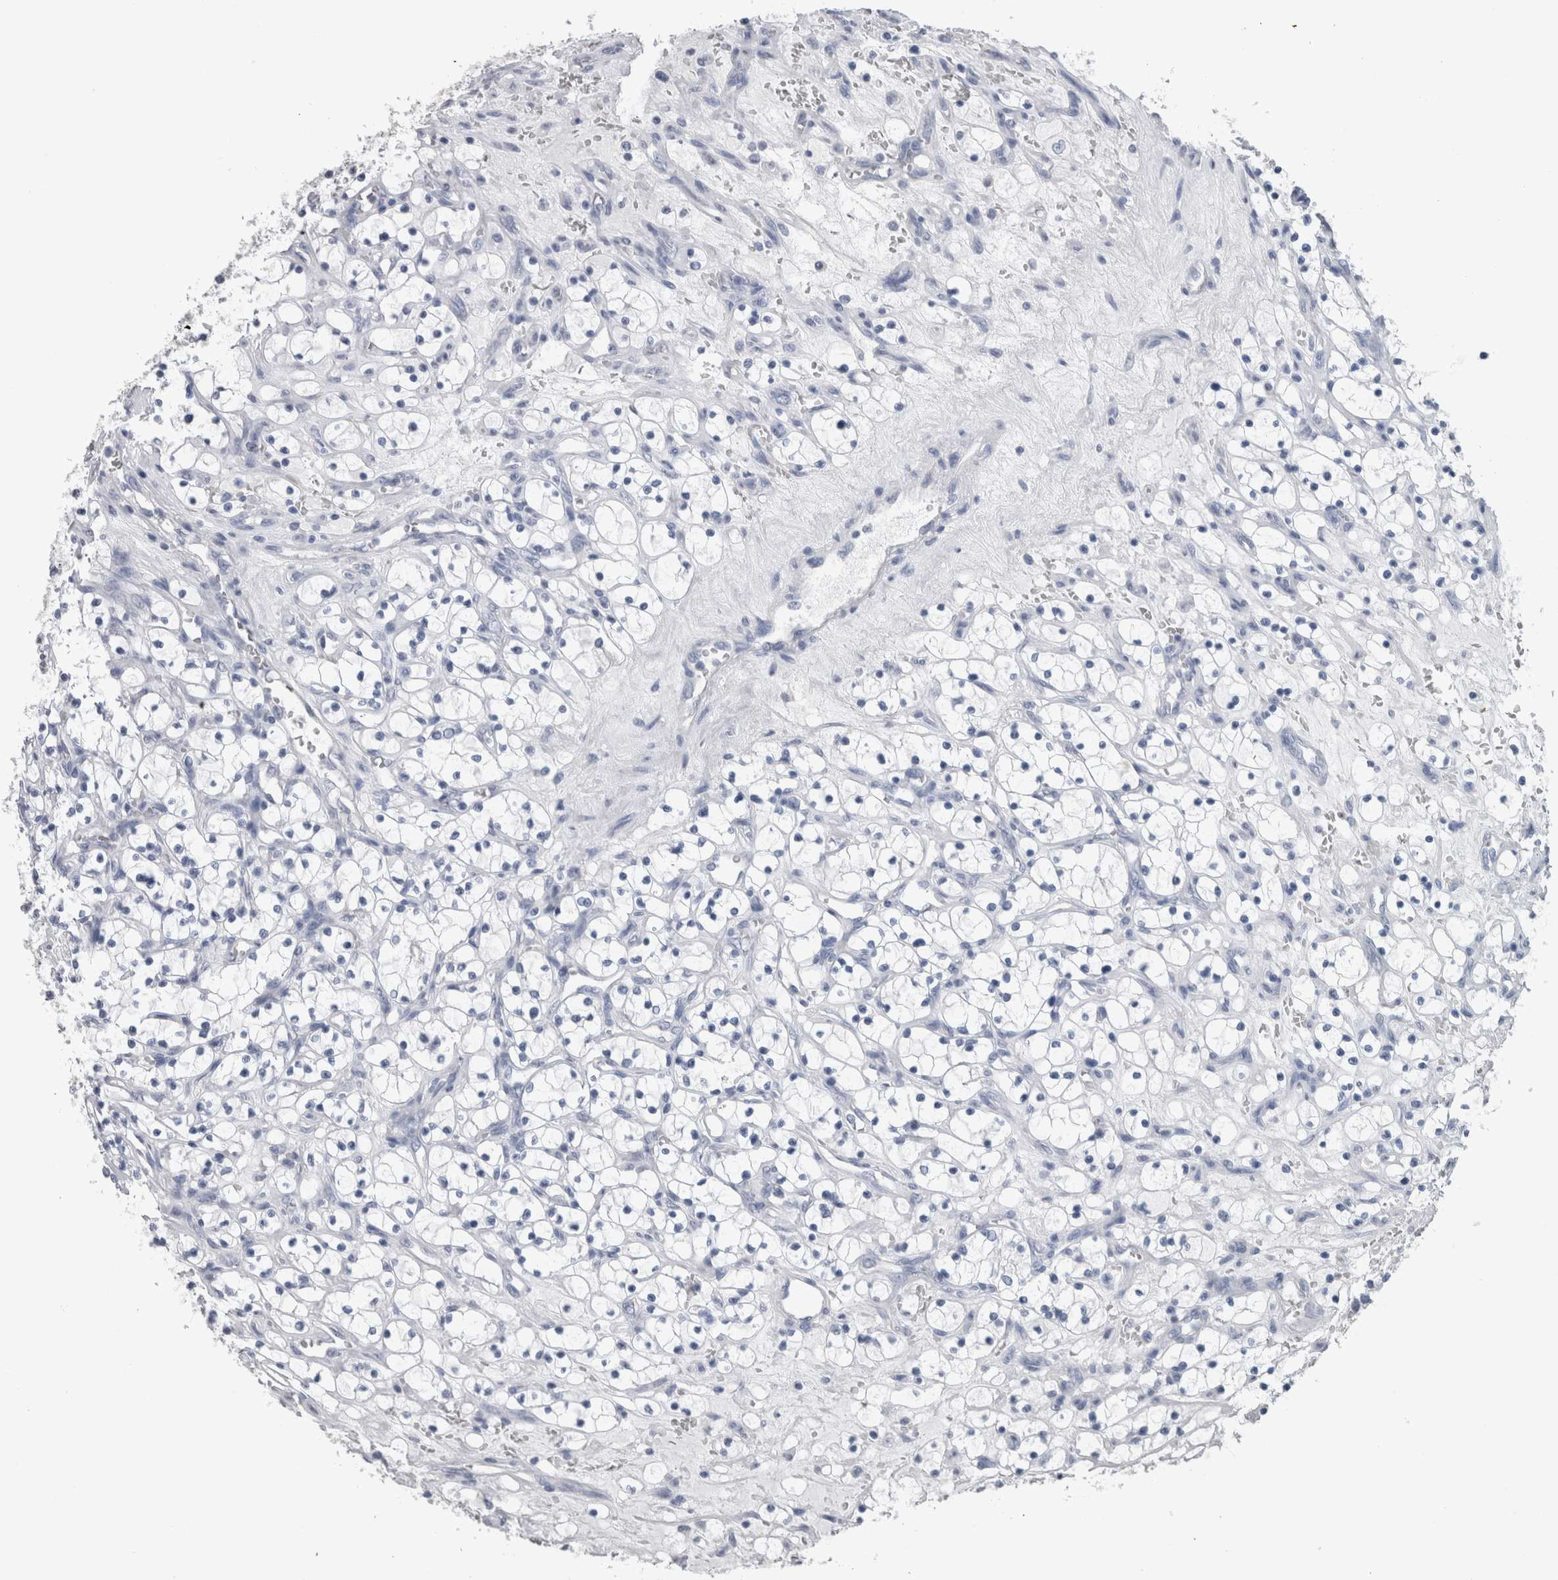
{"staining": {"intensity": "negative", "quantity": "none", "location": "none"}, "tissue": "renal cancer", "cell_type": "Tumor cells", "image_type": "cancer", "snomed": [{"axis": "morphology", "description": "Adenocarcinoma, NOS"}, {"axis": "topography", "description": "Kidney"}], "caption": "This is an immunohistochemistry photomicrograph of adenocarcinoma (renal). There is no positivity in tumor cells.", "gene": "CA8", "patient": {"sex": "female", "age": 69}}